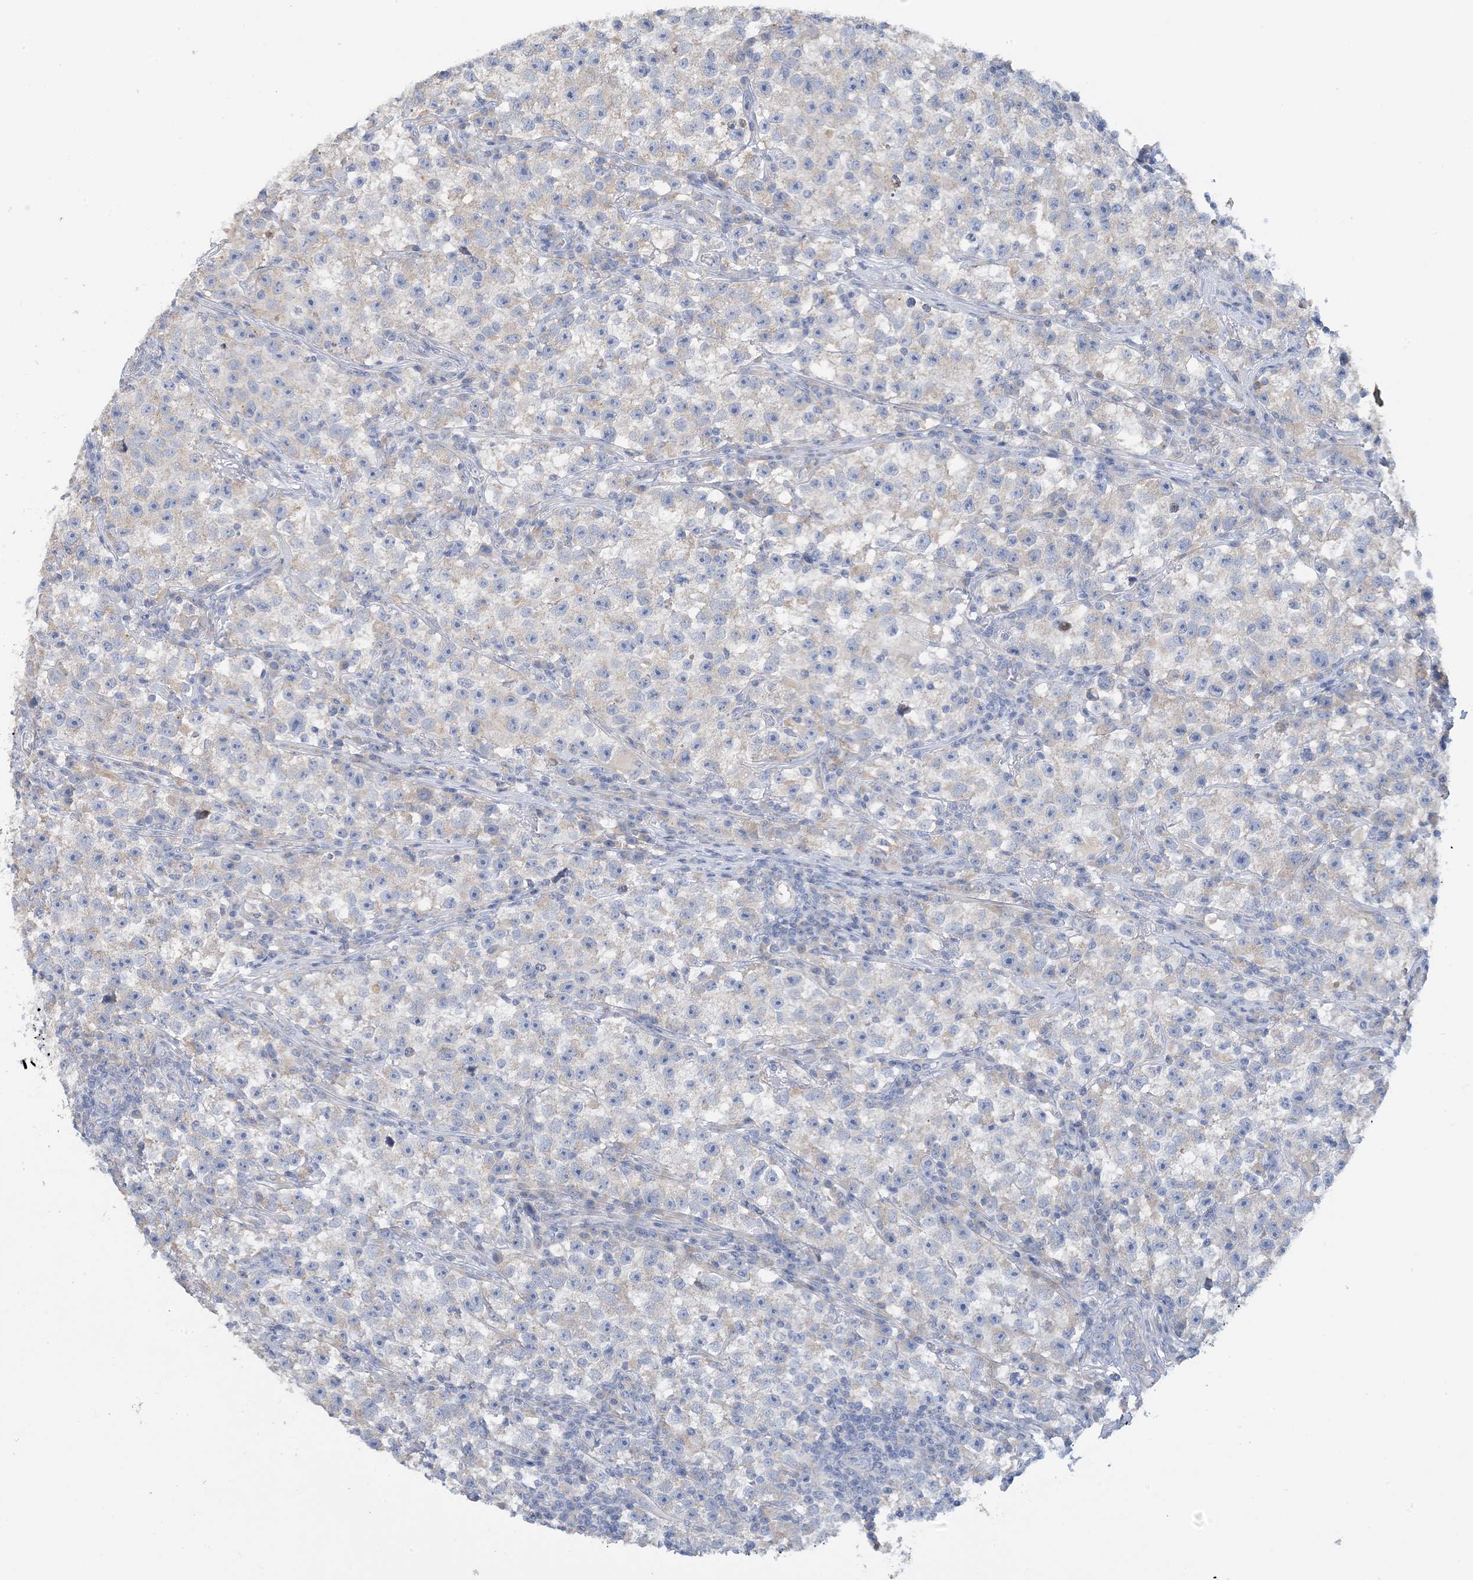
{"staining": {"intensity": "negative", "quantity": "none", "location": "none"}, "tissue": "testis cancer", "cell_type": "Tumor cells", "image_type": "cancer", "snomed": [{"axis": "morphology", "description": "Seminoma, NOS"}, {"axis": "topography", "description": "Testis"}], "caption": "Immunohistochemistry (IHC) micrograph of neoplastic tissue: human testis cancer stained with DAB displays no significant protein positivity in tumor cells.", "gene": "ZCCHC18", "patient": {"sex": "male", "age": 22}}